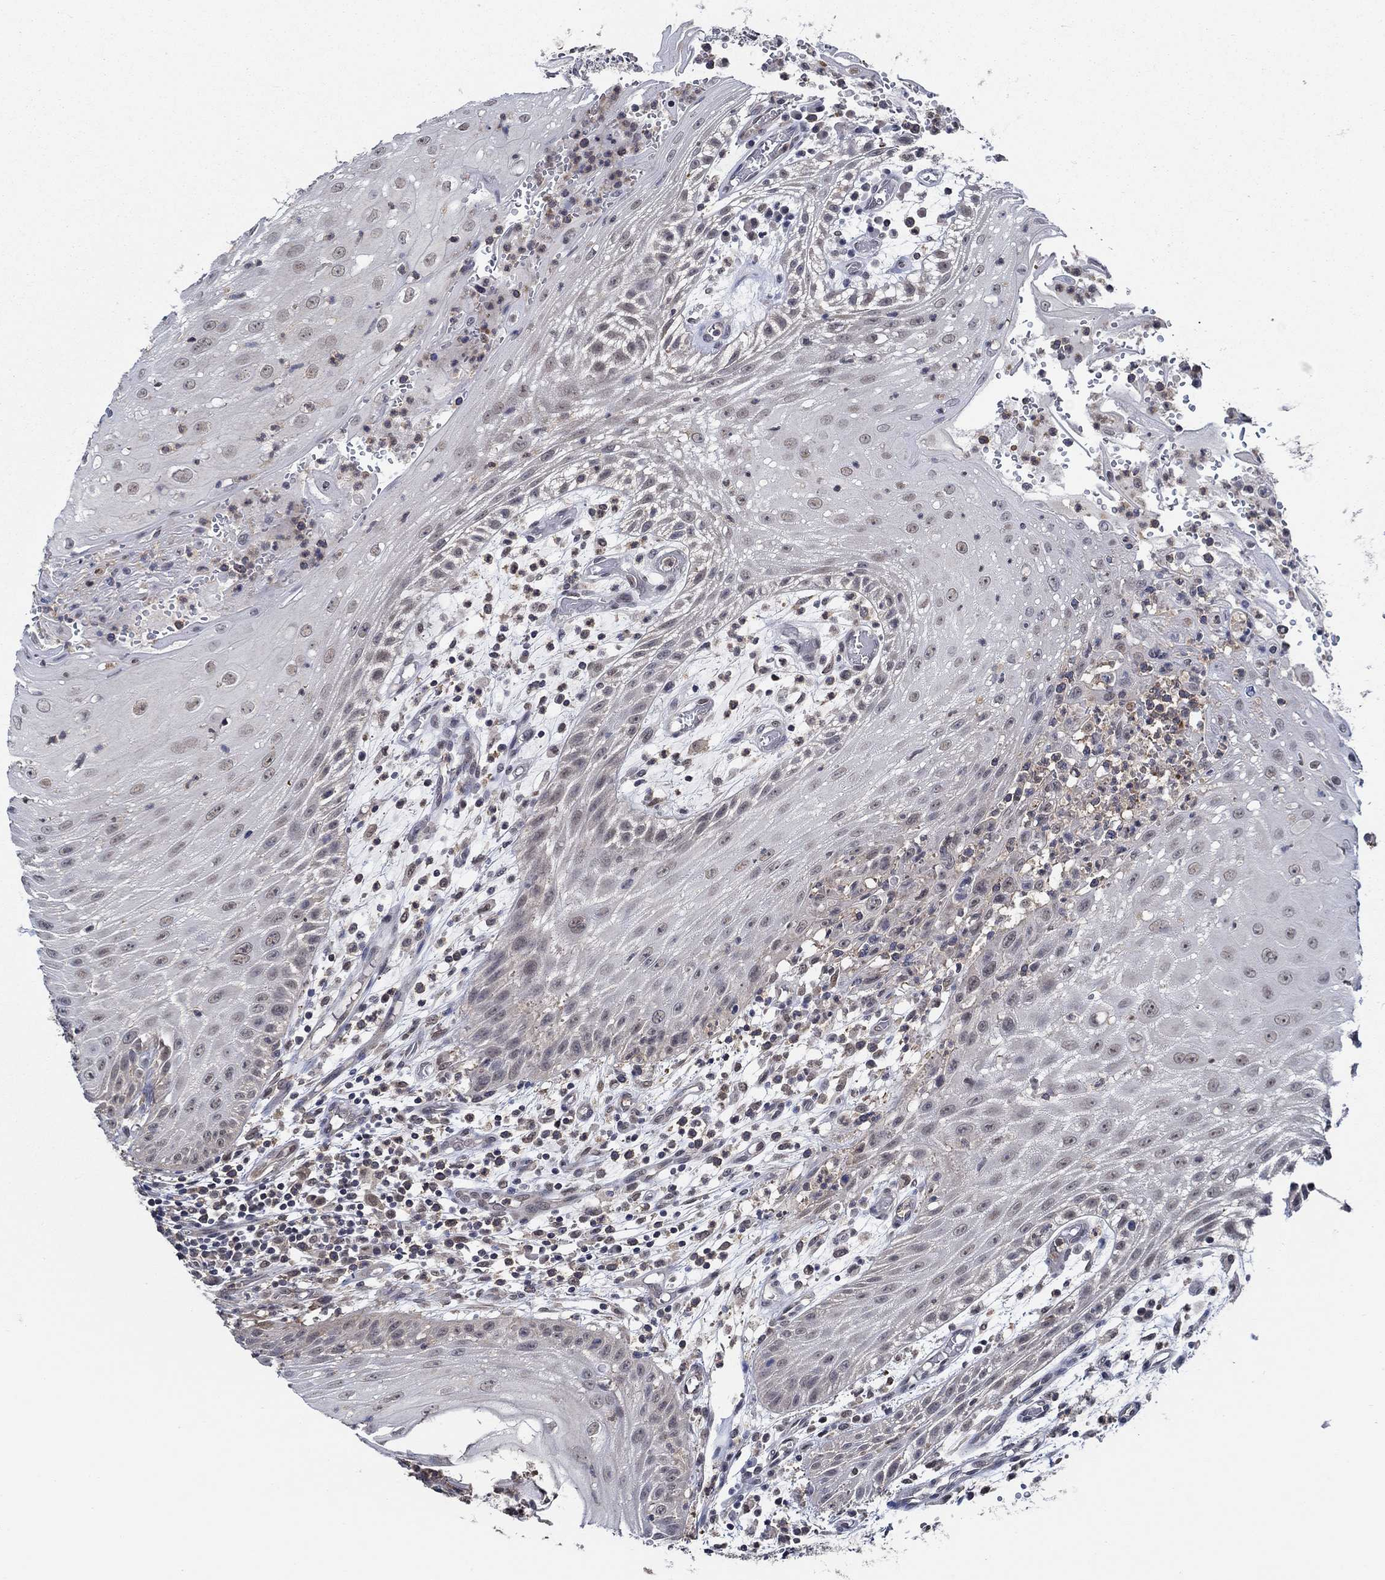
{"staining": {"intensity": "negative", "quantity": "none", "location": "none"}, "tissue": "head and neck cancer", "cell_type": "Tumor cells", "image_type": "cancer", "snomed": [{"axis": "morphology", "description": "Squamous cell carcinoma, NOS"}, {"axis": "topography", "description": "Oral tissue"}, {"axis": "topography", "description": "Head-Neck"}], "caption": "Immunohistochemistry of head and neck cancer displays no staining in tumor cells.", "gene": "DACT1", "patient": {"sex": "male", "age": 58}}